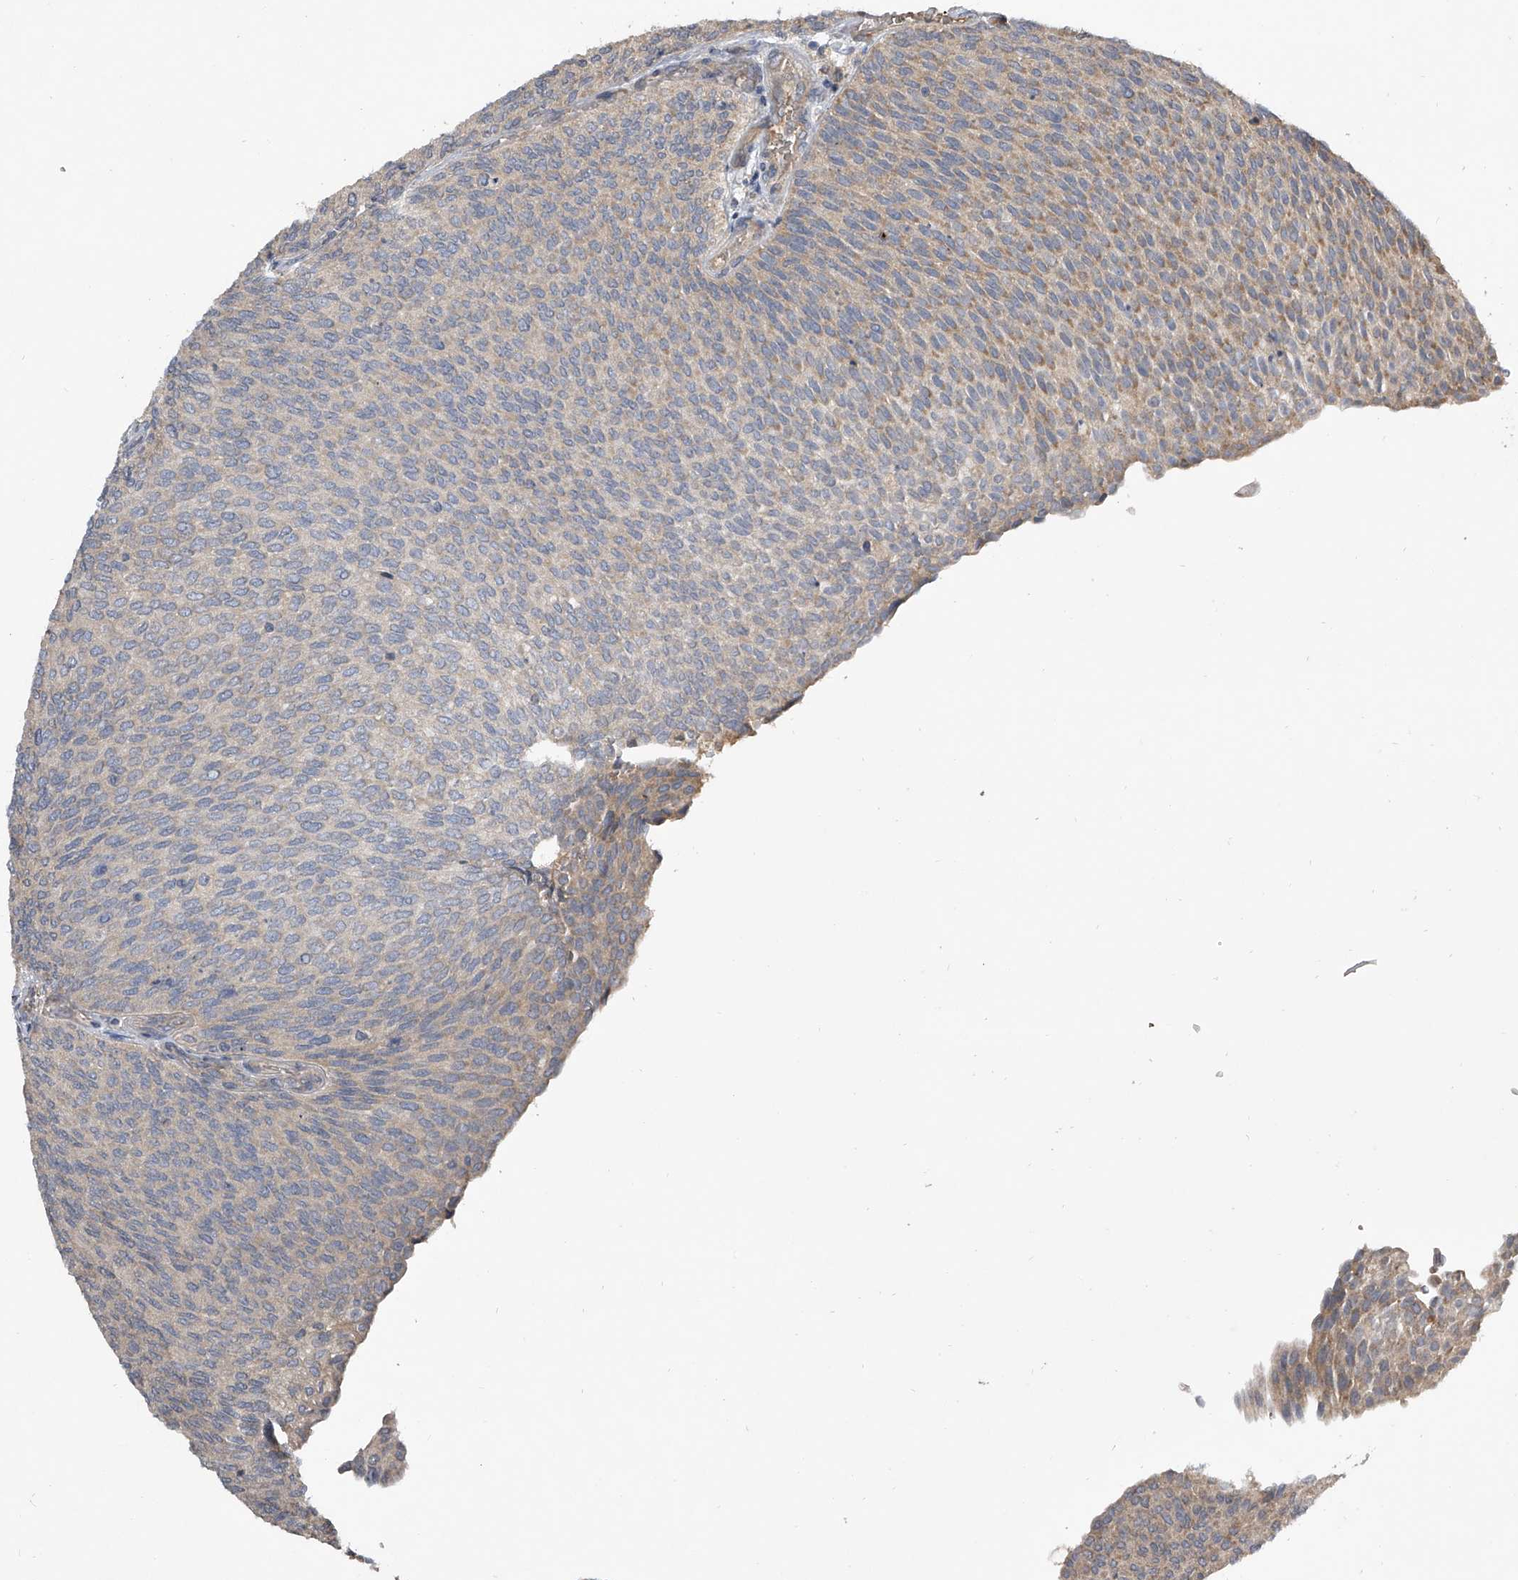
{"staining": {"intensity": "weak", "quantity": "<25%", "location": "cytoplasmic/membranous"}, "tissue": "urothelial cancer", "cell_type": "Tumor cells", "image_type": "cancer", "snomed": [{"axis": "morphology", "description": "Urothelial carcinoma, Low grade"}, {"axis": "topography", "description": "Urinary bladder"}], "caption": "Tumor cells are negative for protein expression in human urothelial cancer. (Stains: DAB immunohistochemistry (IHC) with hematoxylin counter stain, Microscopy: brightfield microscopy at high magnification).", "gene": "NFS1", "patient": {"sex": "female", "age": 79}}